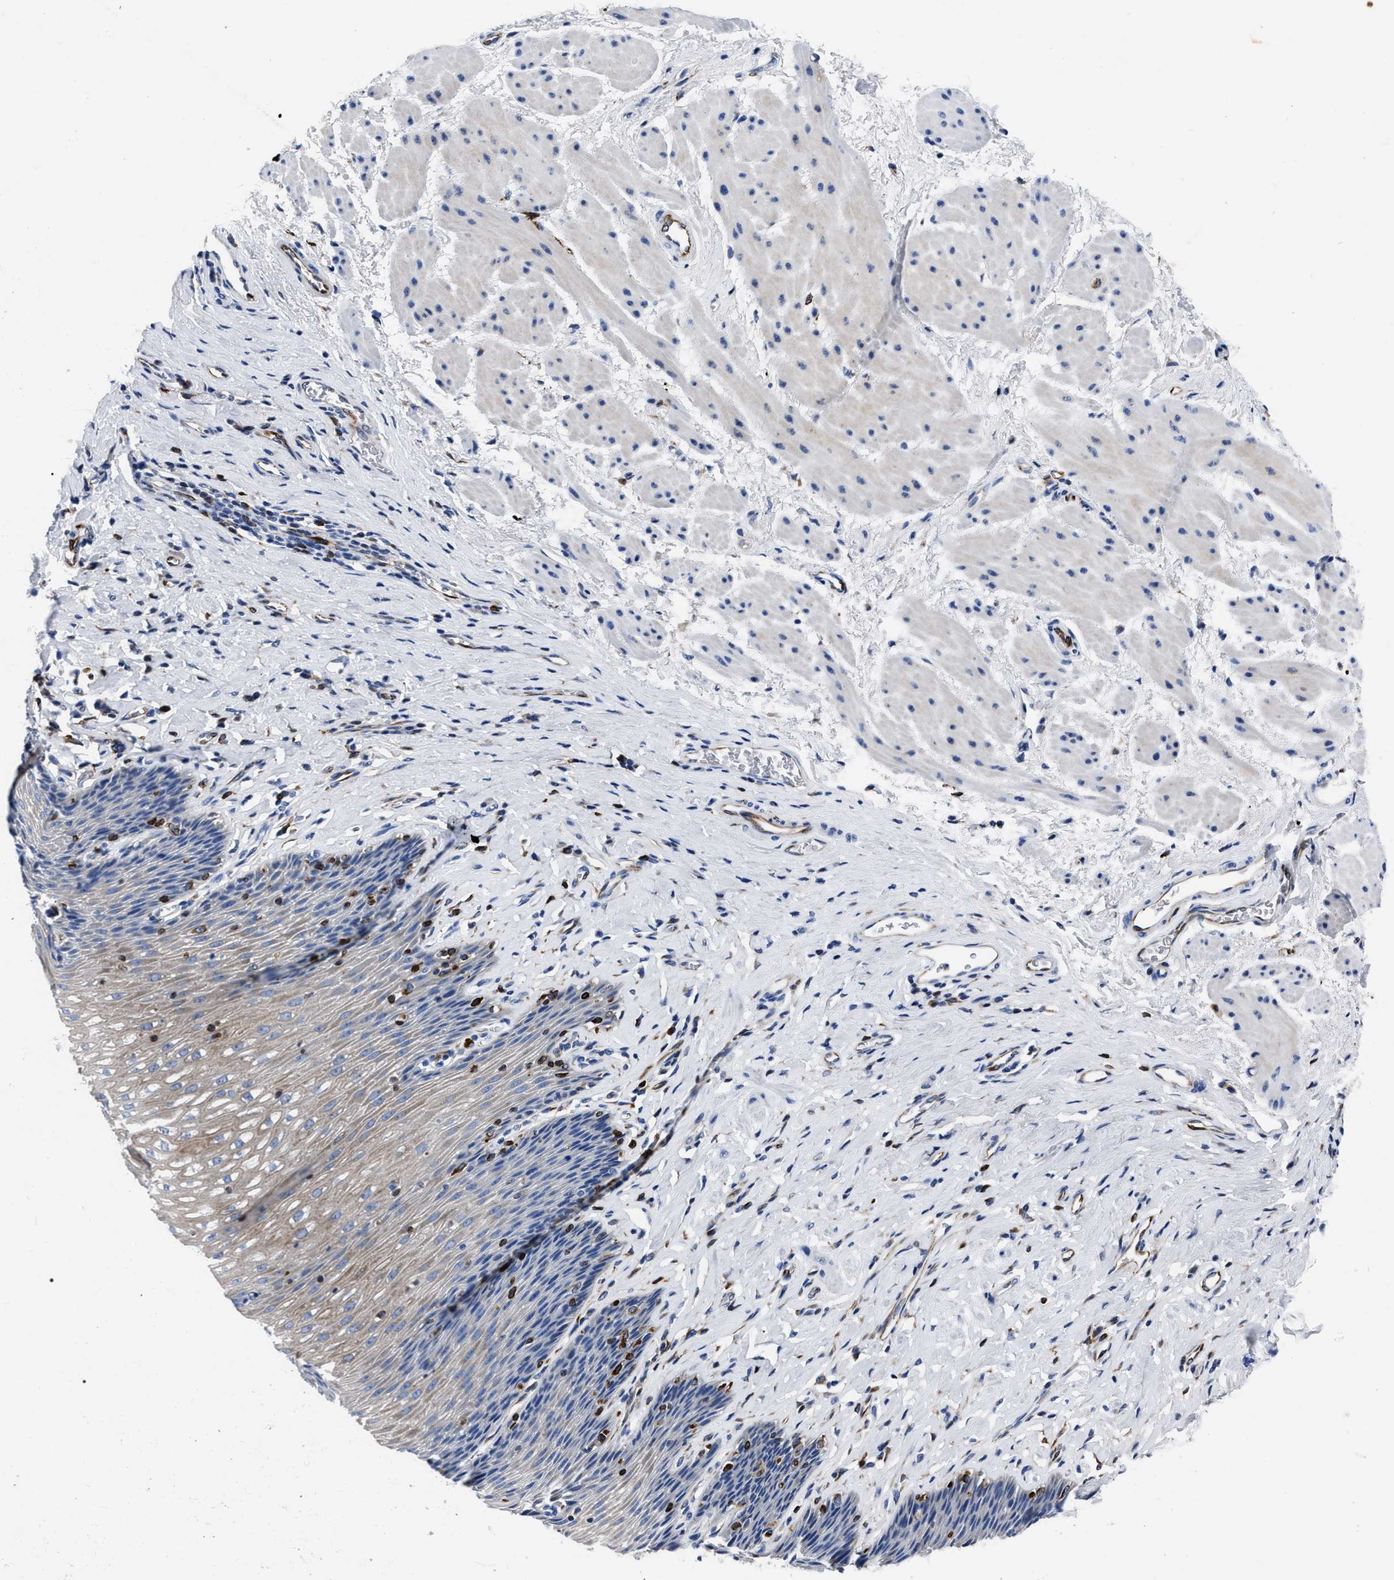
{"staining": {"intensity": "moderate", "quantity": "25%-75%", "location": "cytoplasmic/membranous"}, "tissue": "esophagus", "cell_type": "Squamous epithelial cells", "image_type": "normal", "snomed": [{"axis": "morphology", "description": "Normal tissue, NOS"}, {"axis": "topography", "description": "Esophagus"}], "caption": "IHC photomicrograph of unremarkable esophagus: human esophagus stained using immunohistochemistry reveals medium levels of moderate protein expression localized specifically in the cytoplasmic/membranous of squamous epithelial cells, appearing as a cytoplasmic/membranous brown color.", "gene": "OR10G3", "patient": {"sex": "female", "age": 61}}